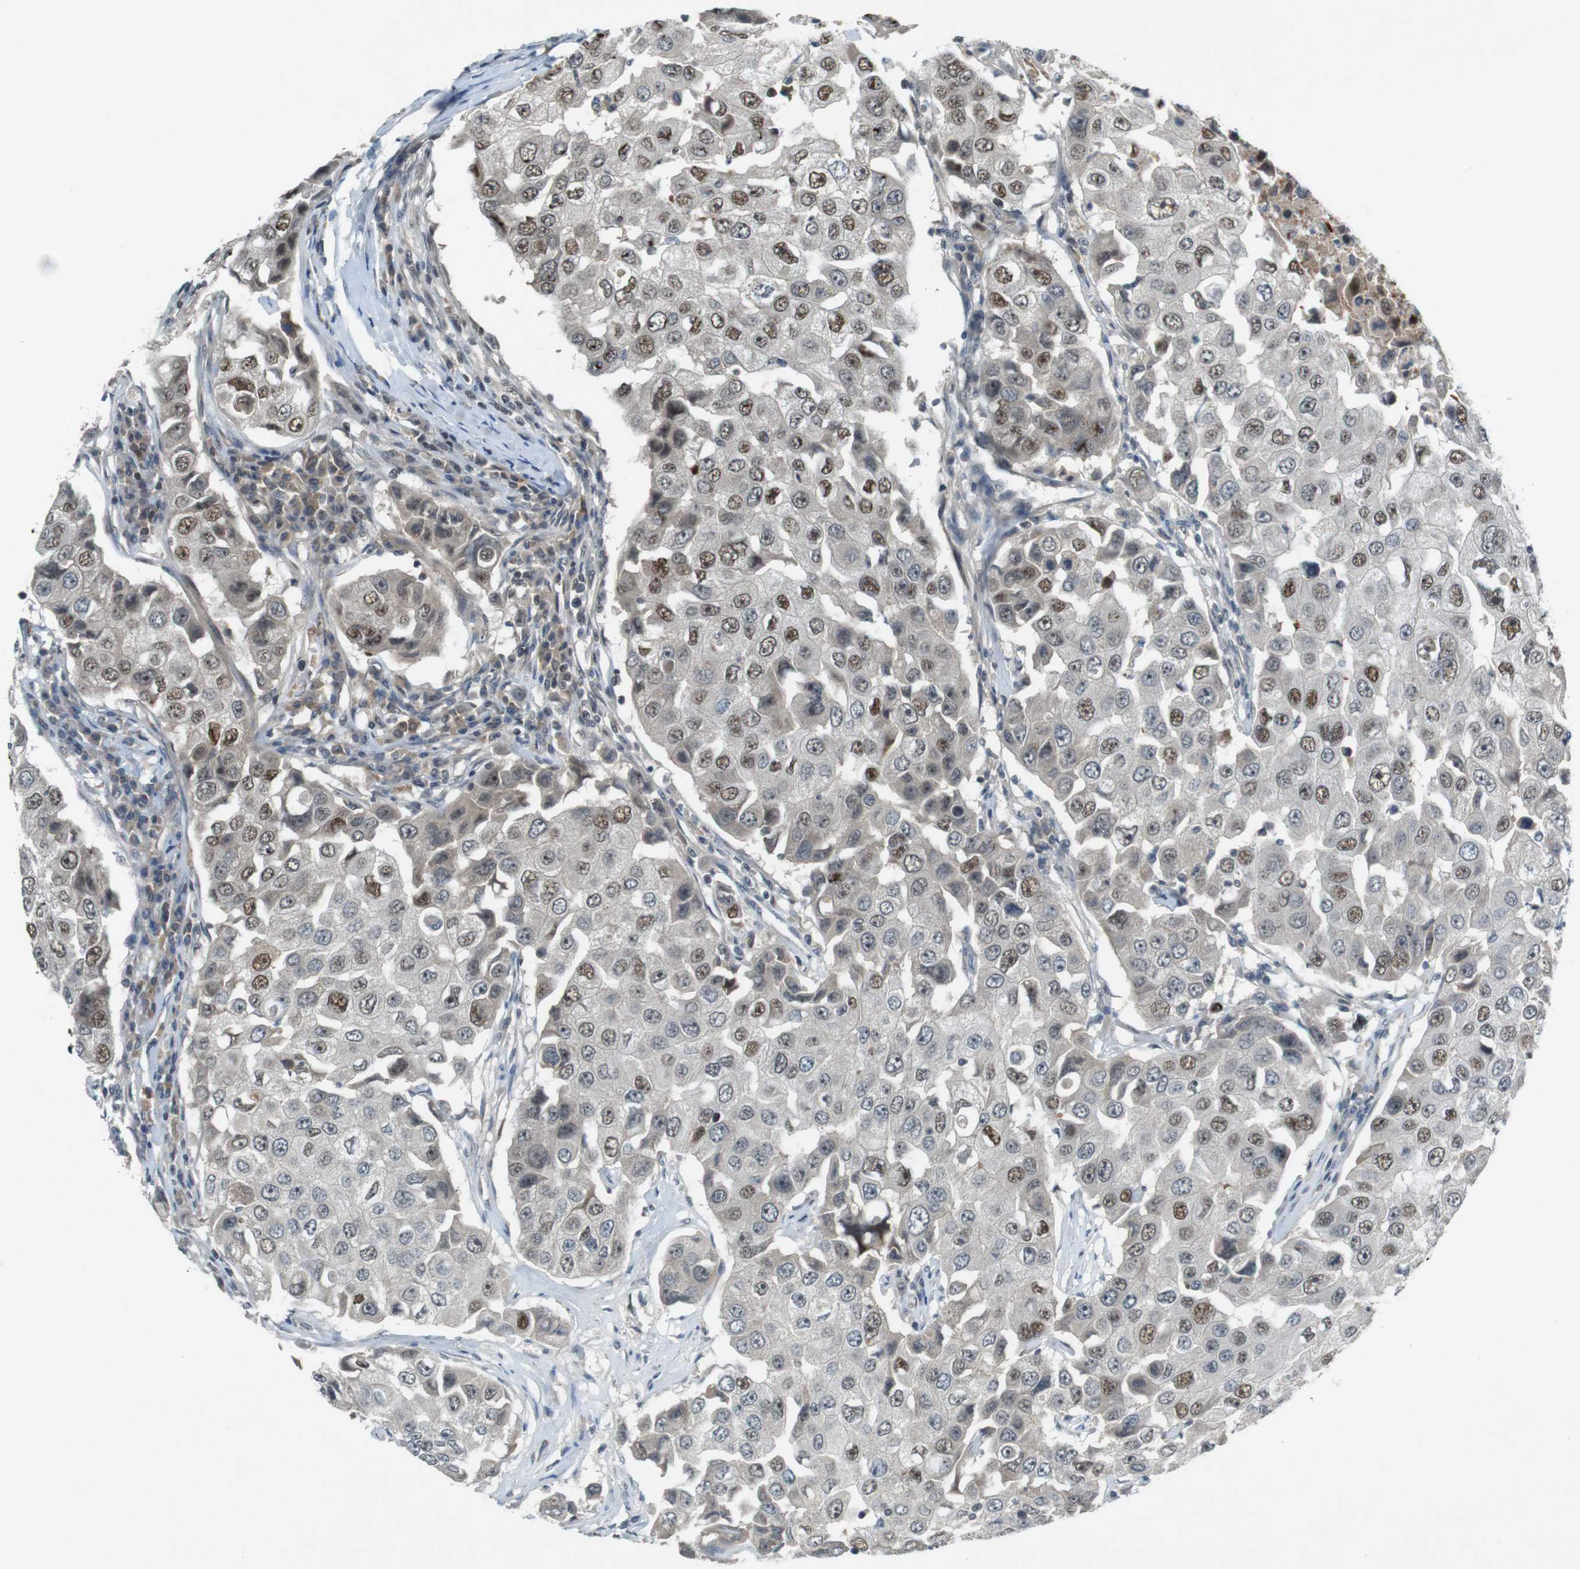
{"staining": {"intensity": "moderate", "quantity": ">75%", "location": "nuclear"}, "tissue": "breast cancer", "cell_type": "Tumor cells", "image_type": "cancer", "snomed": [{"axis": "morphology", "description": "Duct carcinoma"}, {"axis": "topography", "description": "Breast"}], "caption": "The image reveals staining of breast cancer (infiltrating ductal carcinoma), revealing moderate nuclear protein positivity (brown color) within tumor cells. (DAB (3,3'-diaminobenzidine) IHC, brown staining for protein, blue staining for nuclei).", "gene": "MAPKAPK5", "patient": {"sex": "female", "age": 27}}